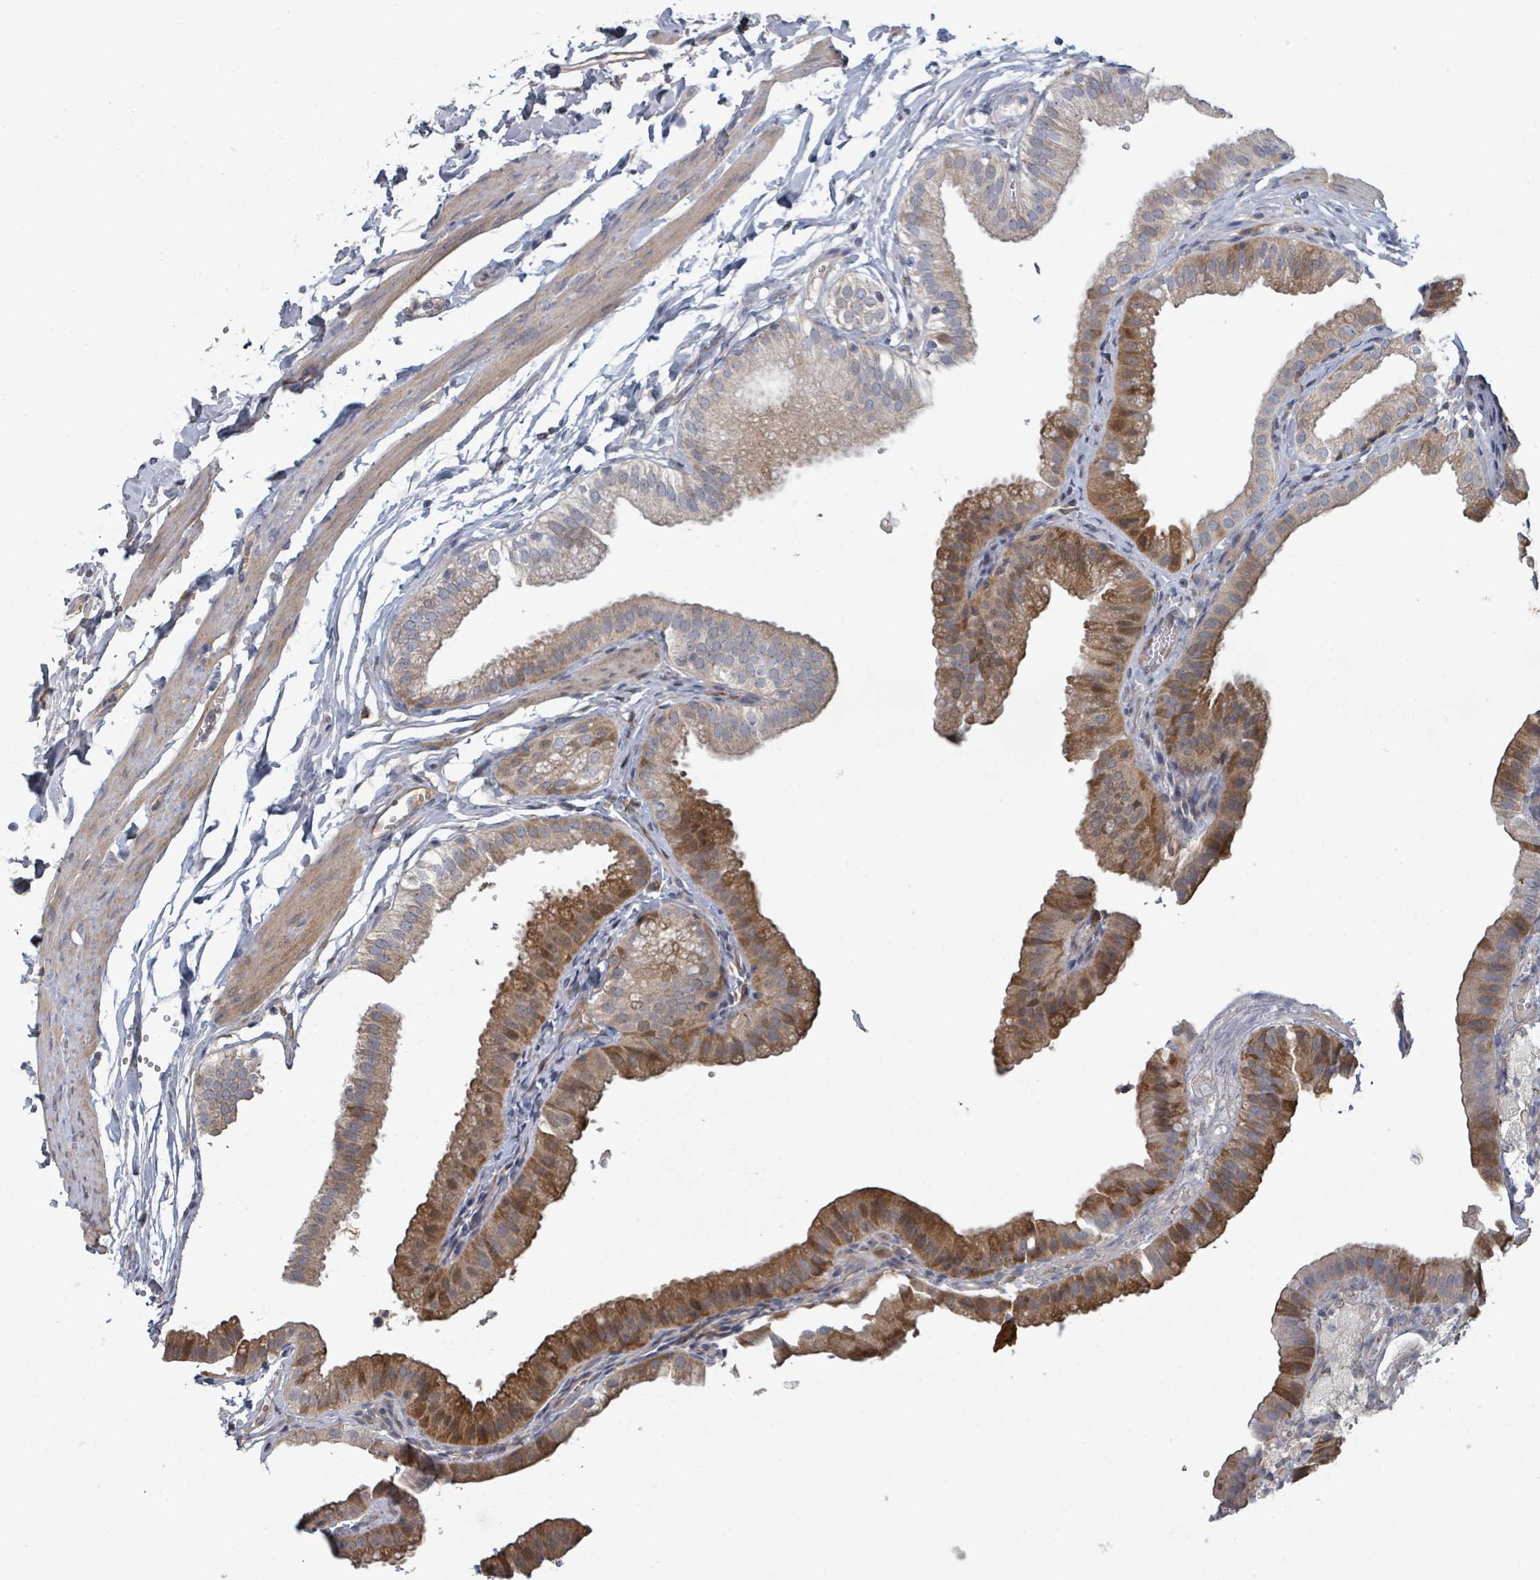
{"staining": {"intensity": "moderate", "quantity": ">75%", "location": "cytoplasmic/membranous"}, "tissue": "gallbladder", "cell_type": "Glandular cells", "image_type": "normal", "snomed": [{"axis": "morphology", "description": "Normal tissue, NOS"}, {"axis": "topography", "description": "Gallbladder"}], "caption": "IHC micrograph of benign gallbladder: gallbladder stained using IHC exhibits medium levels of moderate protein expression localized specifically in the cytoplasmic/membranous of glandular cells, appearing as a cytoplasmic/membranous brown color.", "gene": "GABBR1", "patient": {"sex": "female", "age": 61}}